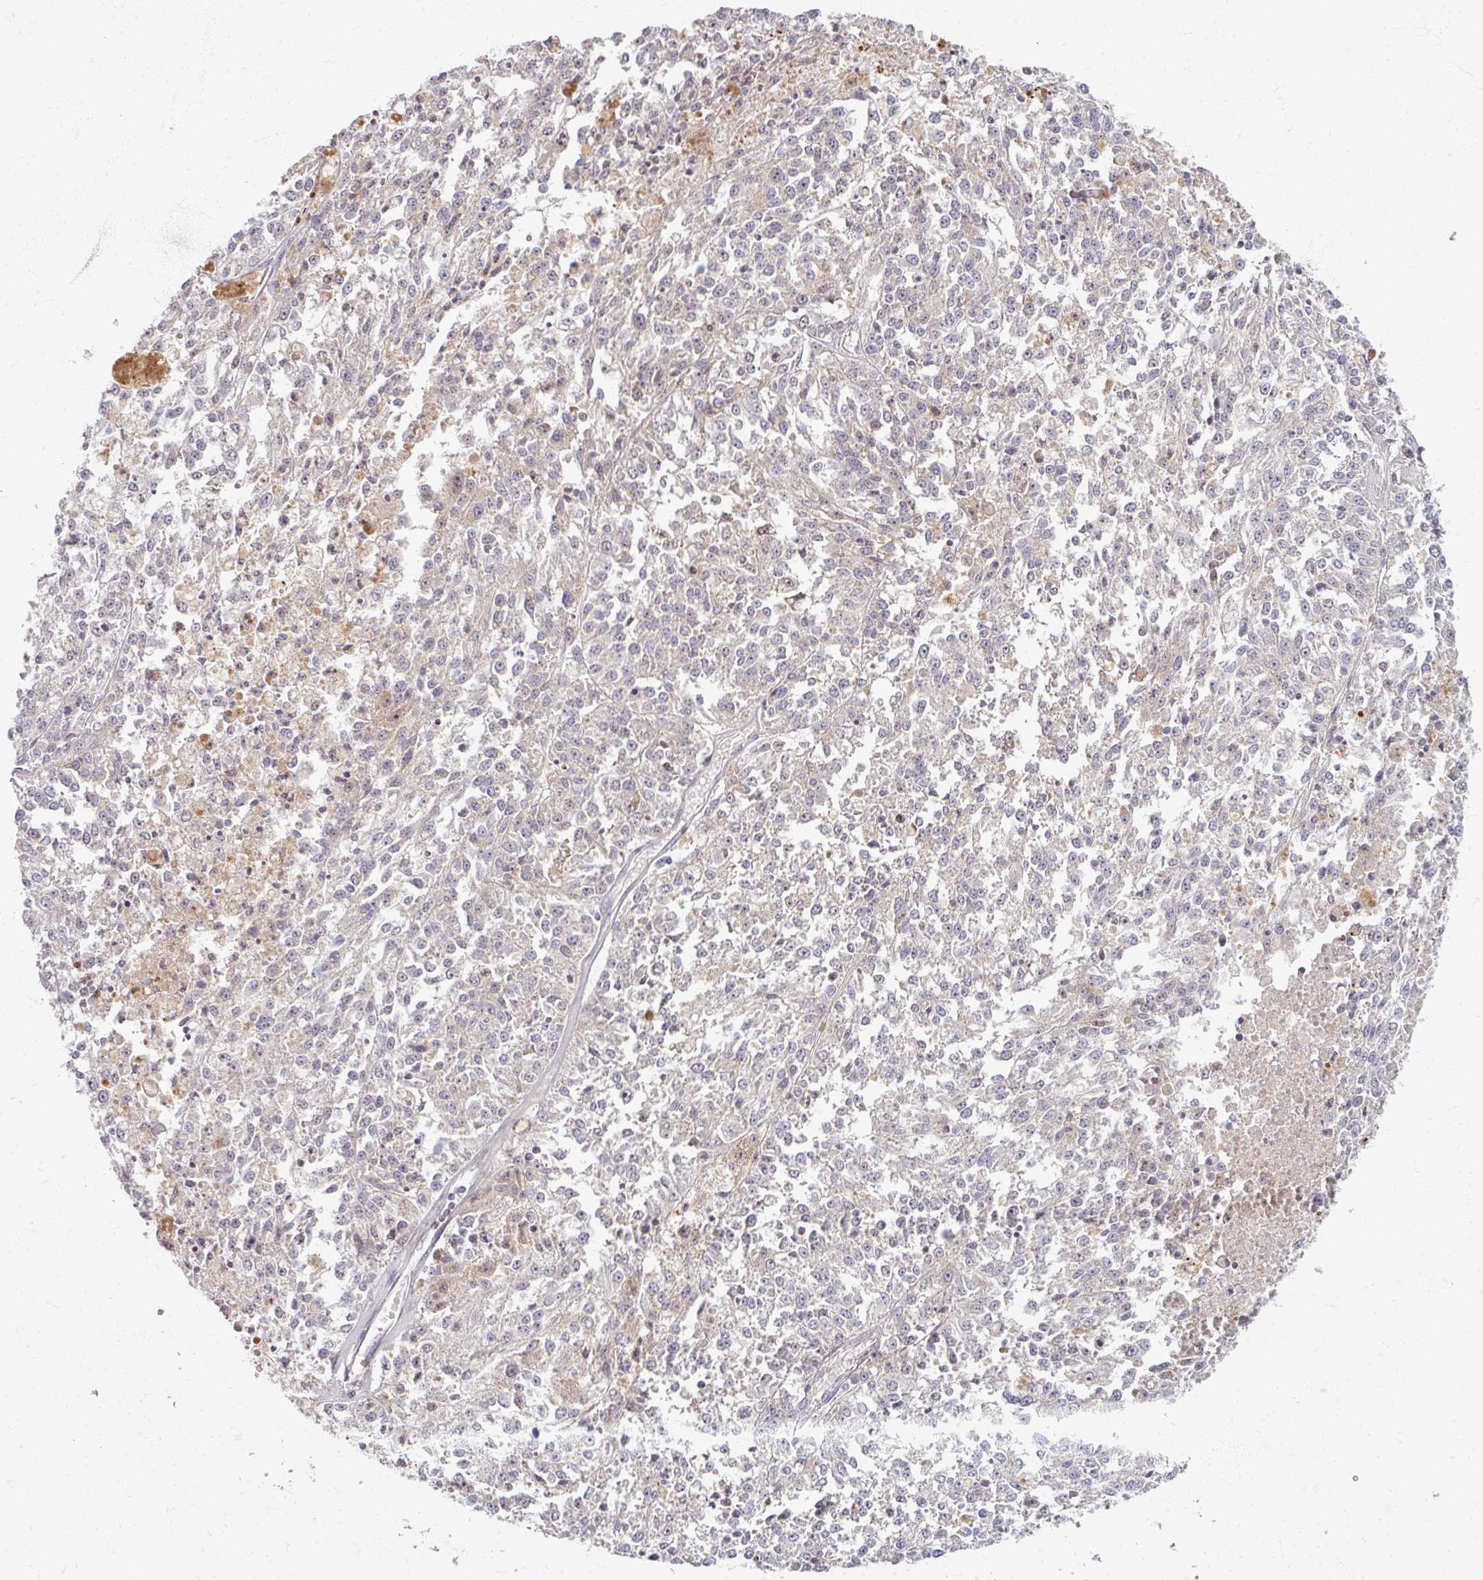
{"staining": {"intensity": "negative", "quantity": "none", "location": "none"}, "tissue": "melanoma", "cell_type": "Tumor cells", "image_type": "cancer", "snomed": [{"axis": "morphology", "description": "Malignant melanoma, NOS"}, {"axis": "topography", "description": "Skin"}], "caption": "The photomicrograph shows no significant staining in tumor cells of malignant melanoma. The staining is performed using DAB brown chromogen with nuclei counter-stained in using hematoxylin.", "gene": "TTLL7", "patient": {"sex": "female", "age": 64}}